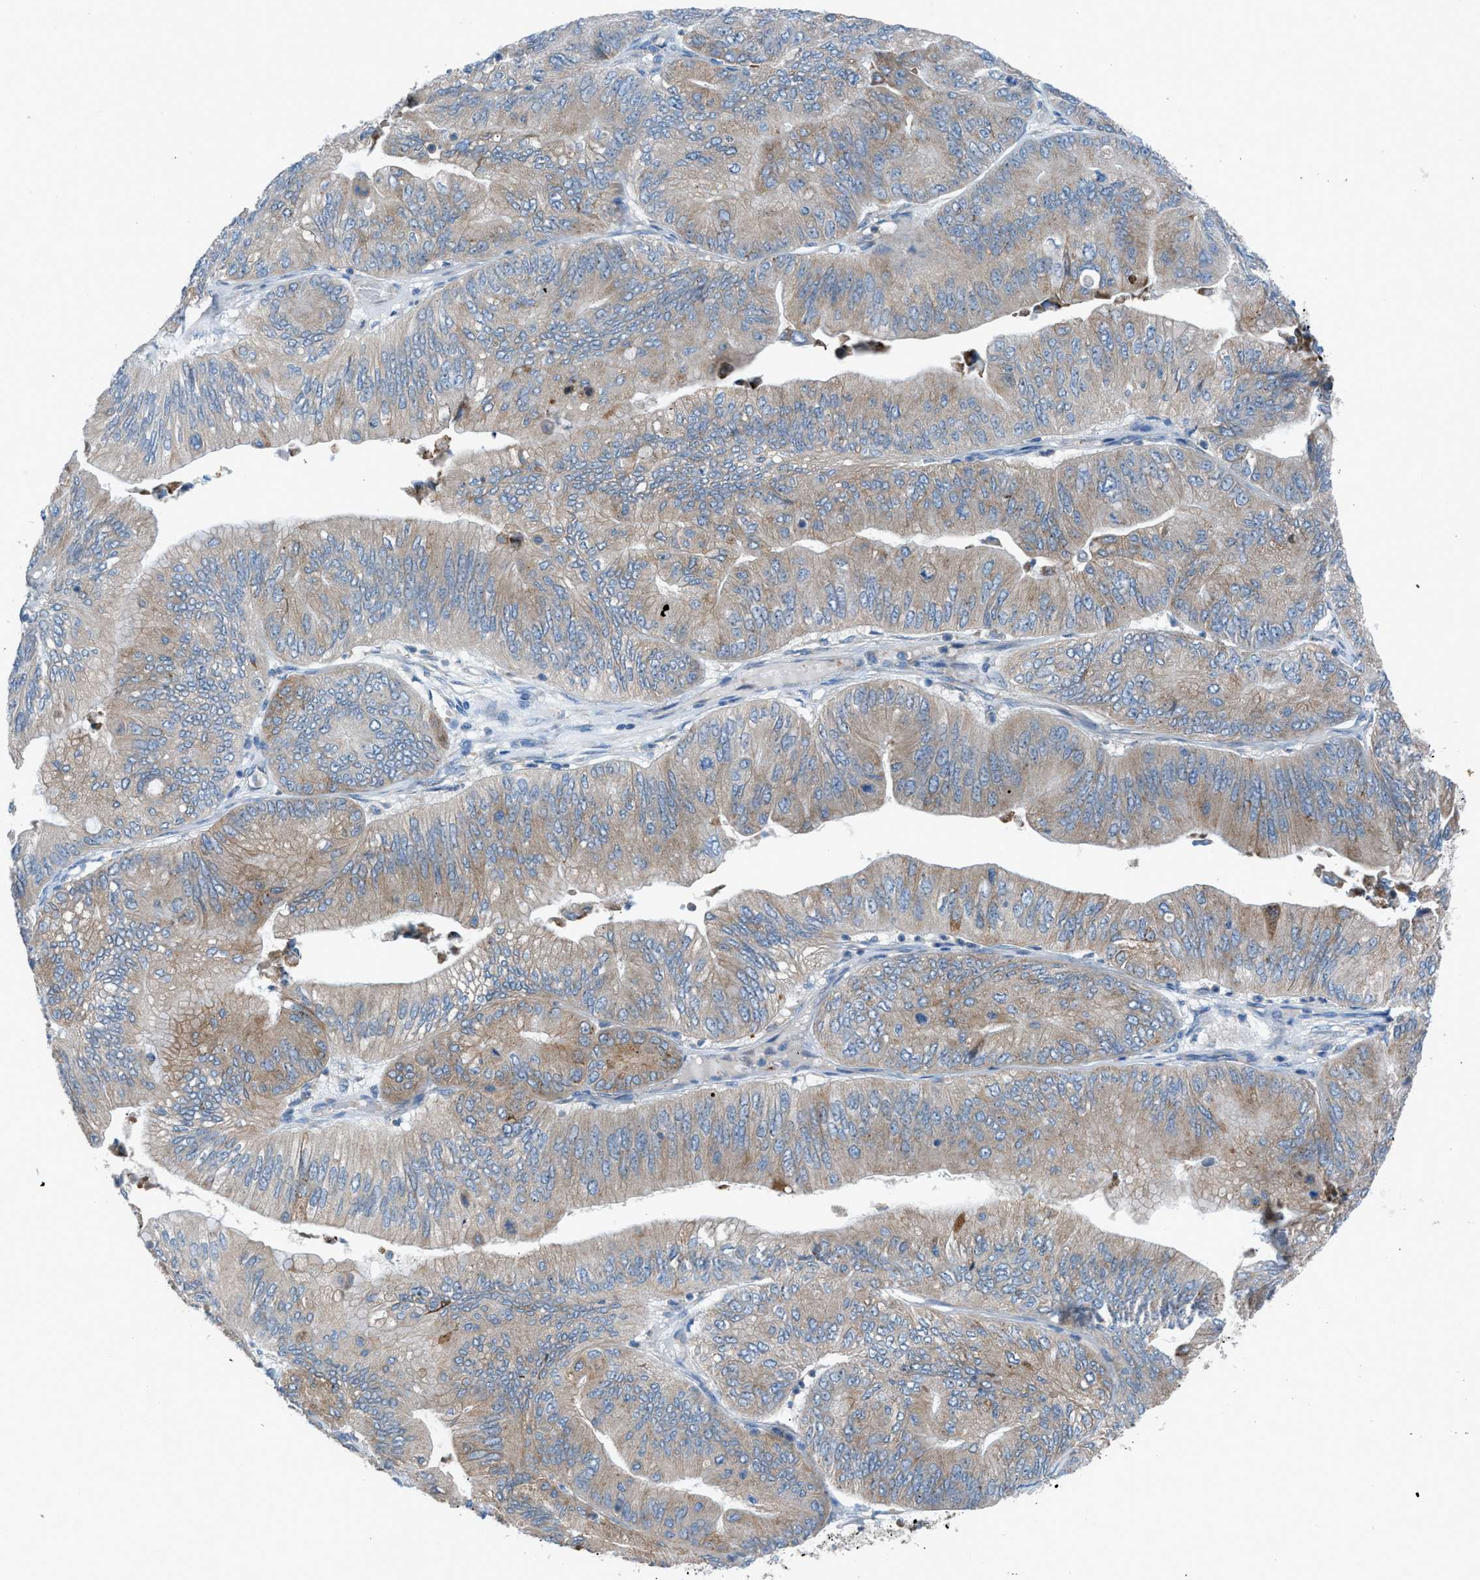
{"staining": {"intensity": "weak", "quantity": "25%-75%", "location": "cytoplasmic/membranous"}, "tissue": "ovarian cancer", "cell_type": "Tumor cells", "image_type": "cancer", "snomed": [{"axis": "morphology", "description": "Cystadenocarcinoma, mucinous, NOS"}, {"axis": "topography", "description": "Ovary"}], "caption": "This micrograph exhibits immunohistochemistry (IHC) staining of ovarian cancer, with low weak cytoplasmic/membranous expression in about 25%-75% of tumor cells.", "gene": "HEG1", "patient": {"sex": "female", "age": 61}}